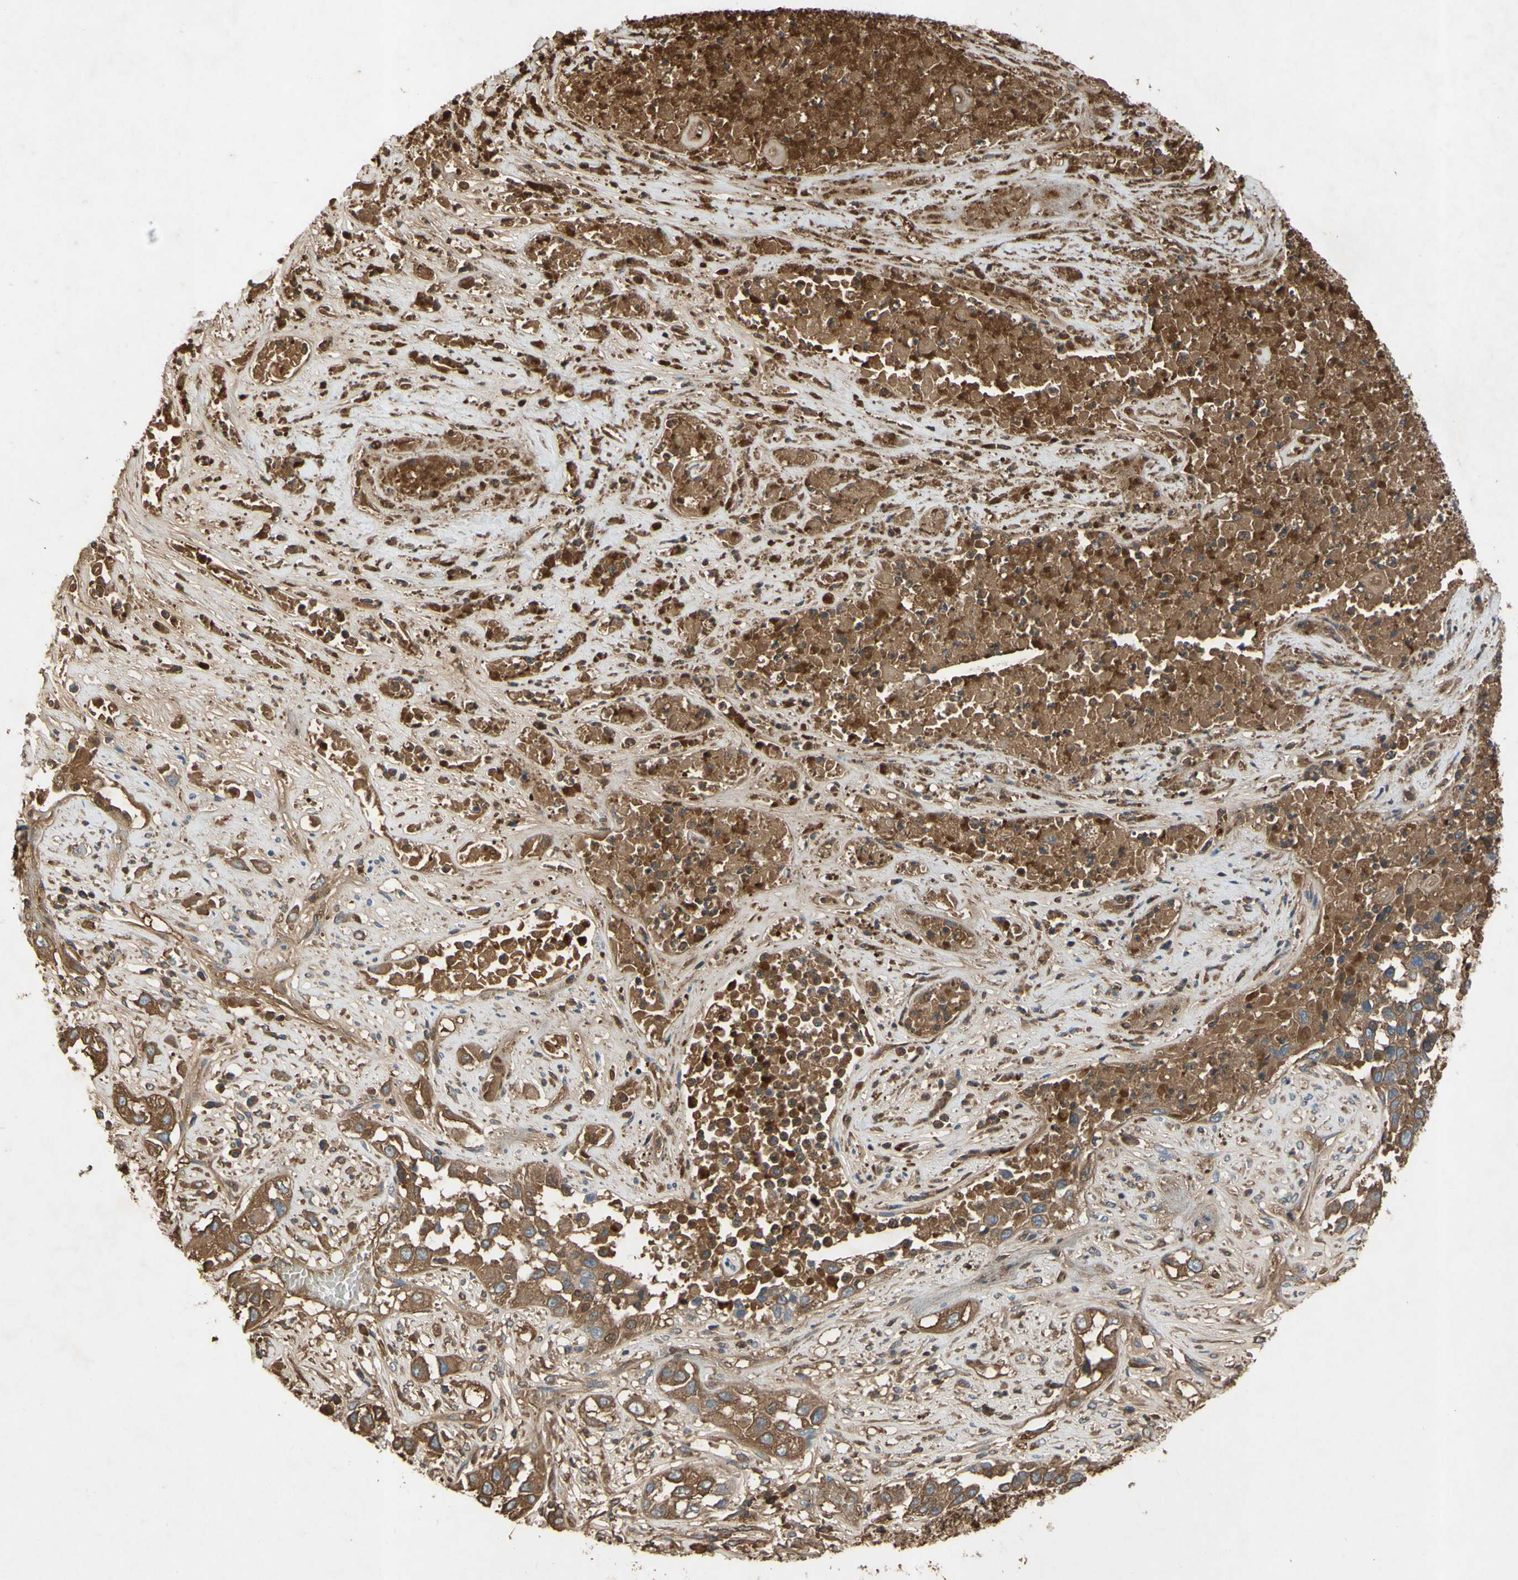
{"staining": {"intensity": "moderate", "quantity": ">75%", "location": "cytoplasmic/membranous"}, "tissue": "lung cancer", "cell_type": "Tumor cells", "image_type": "cancer", "snomed": [{"axis": "morphology", "description": "Squamous cell carcinoma, NOS"}, {"axis": "topography", "description": "Lung"}], "caption": "IHC of human lung cancer (squamous cell carcinoma) shows medium levels of moderate cytoplasmic/membranous expression in about >75% of tumor cells.", "gene": "TIMP2", "patient": {"sex": "male", "age": 71}}